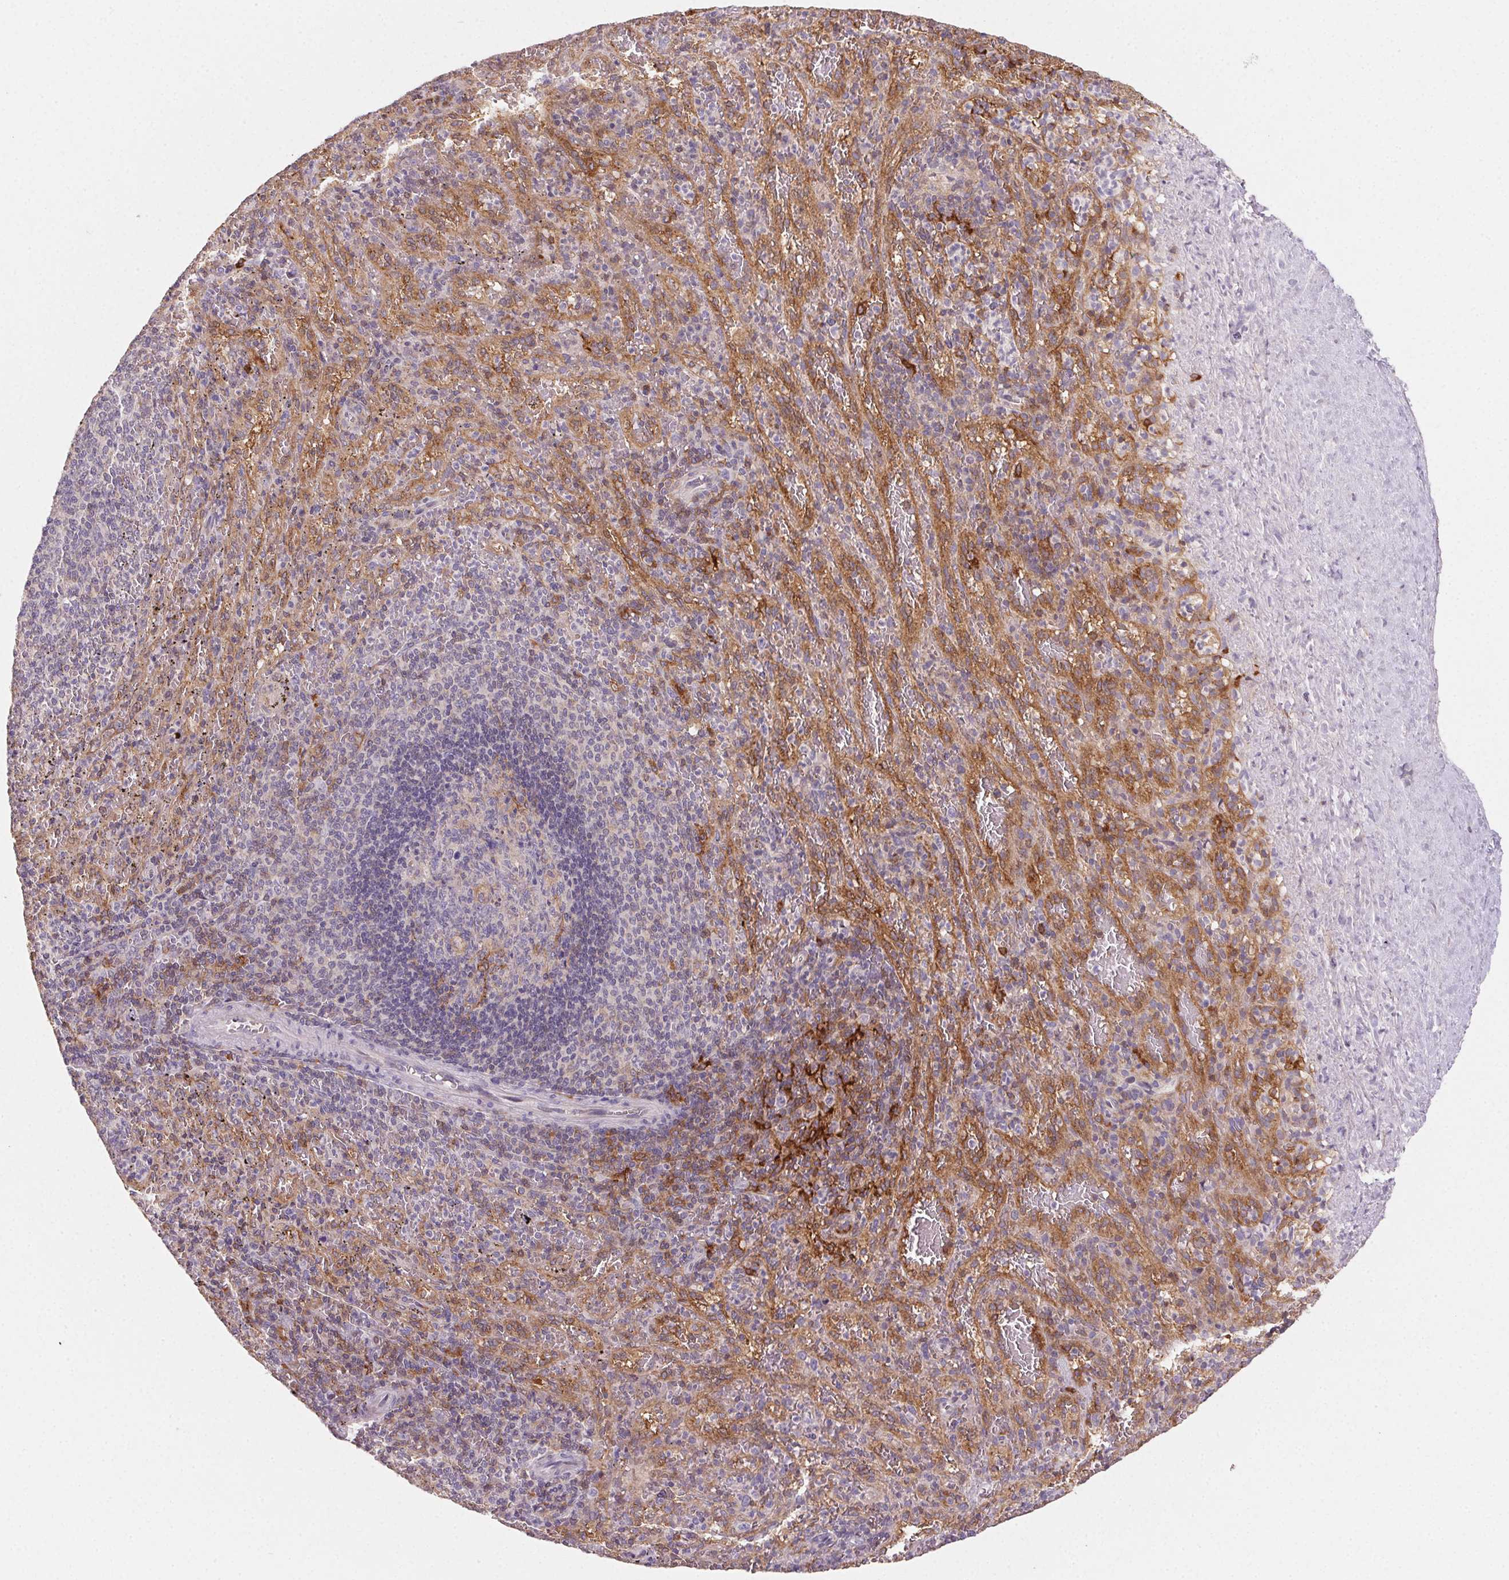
{"staining": {"intensity": "negative", "quantity": "none", "location": "none"}, "tissue": "spleen", "cell_type": "Cells in red pulp", "image_type": "normal", "snomed": [{"axis": "morphology", "description": "Normal tissue, NOS"}, {"axis": "topography", "description": "Spleen"}], "caption": "This is a histopathology image of immunohistochemistry (IHC) staining of unremarkable spleen, which shows no staining in cells in red pulp.", "gene": "GBP1", "patient": {"sex": "male", "age": 57}}